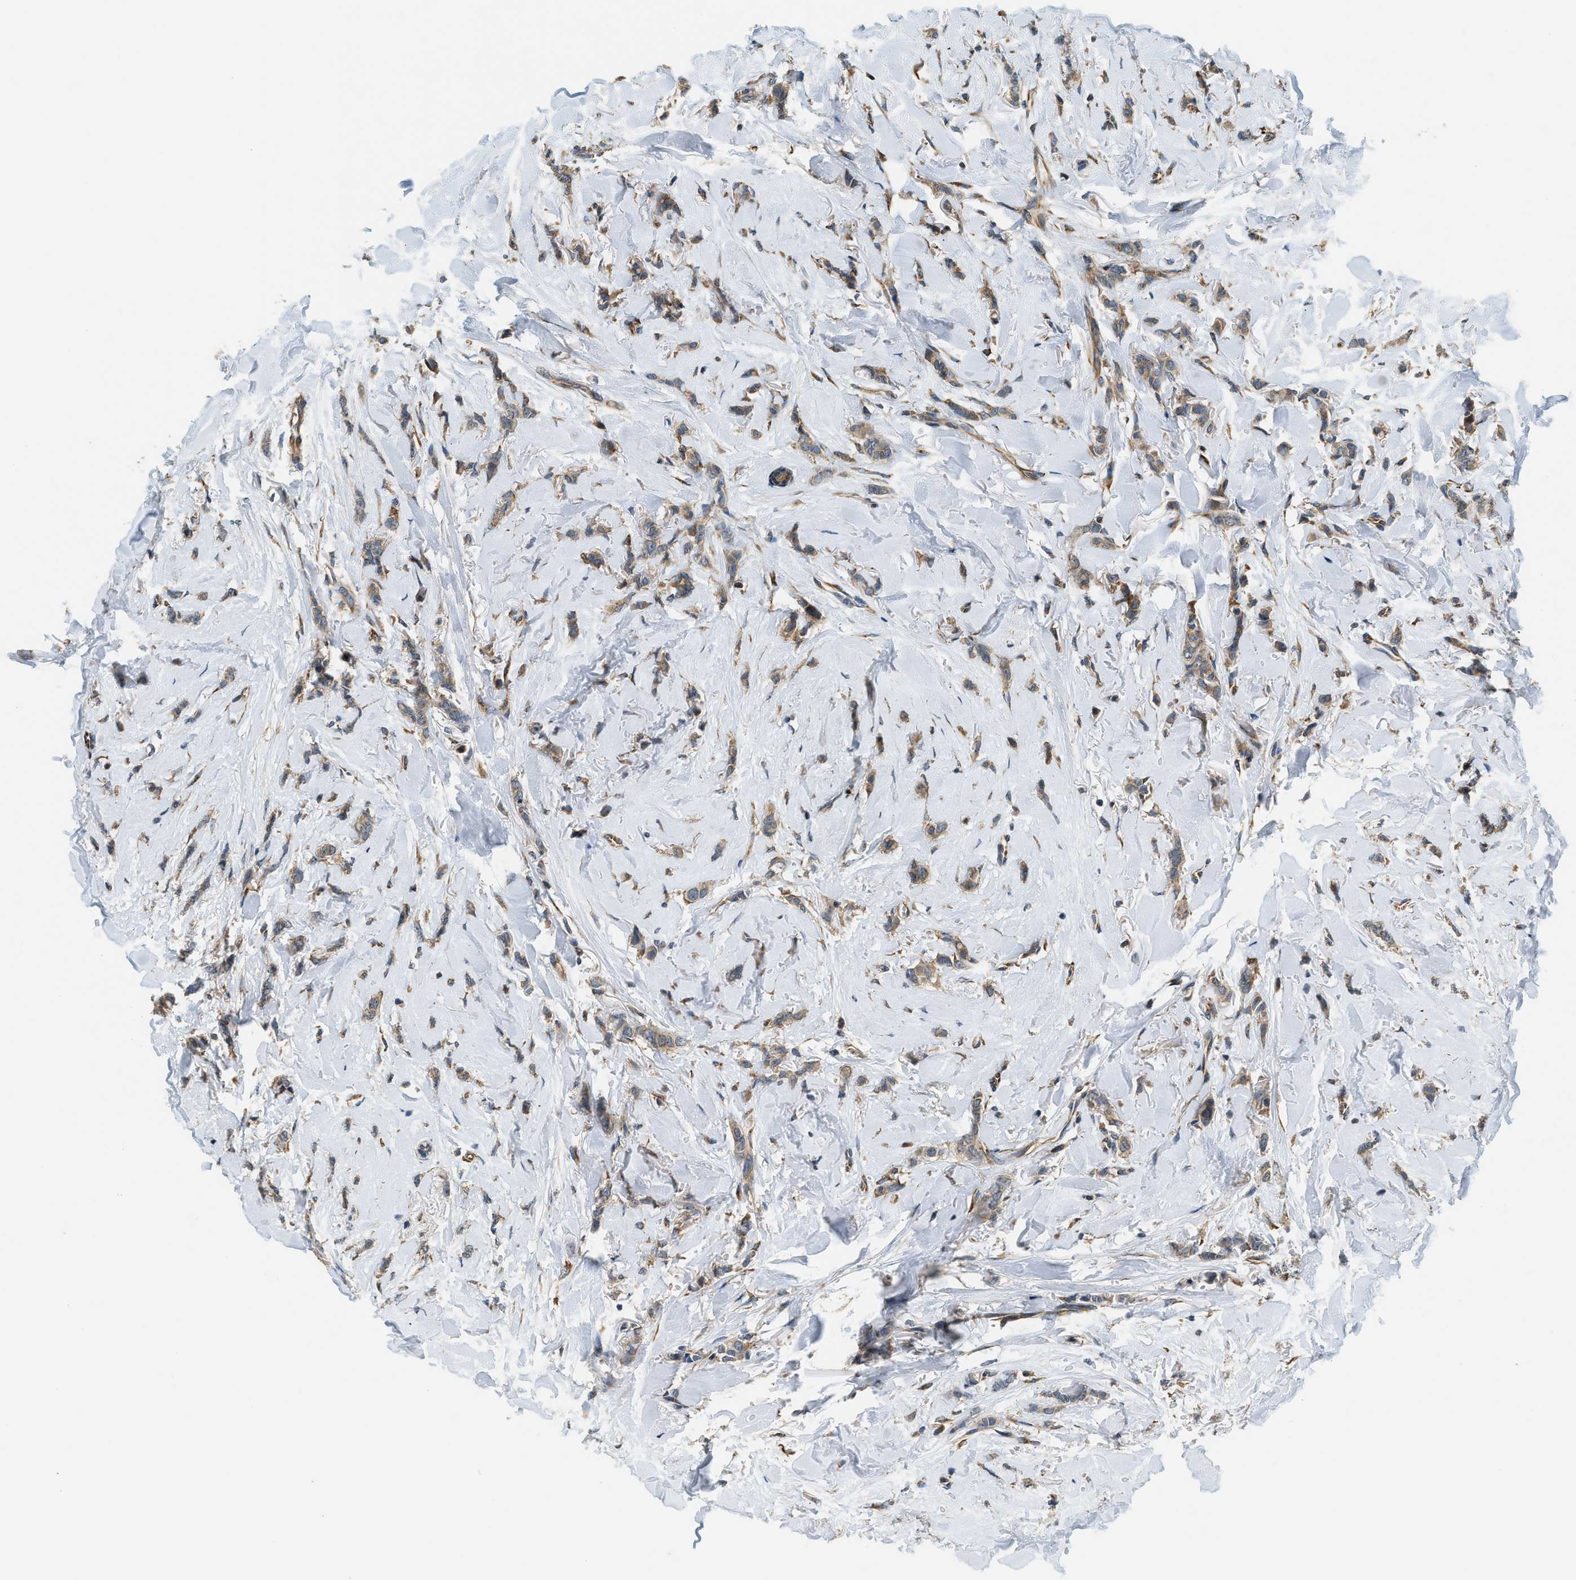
{"staining": {"intensity": "moderate", "quantity": ">75%", "location": "cytoplasmic/membranous"}, "tissue": "breast cancer", "cell_type": "Tumor cells", "image_type": "cancer", "snomed": [{"axis": "morphology", "description": "Lobular carcinoma"}, {"axis": "topography", "description": "Skin"}, {"axis": "topography", "description": "Breast"}], "caption": "An image of breast cancer (lobular carcinoma) stained for a protein reveals moderate cytoplasmic/membranous brown staining in tumor cells. (brown staining indicates protein expression, while blue staining denotes nuclei).", "gene": "ALOX12", "patient": {"sex": "female", "age": 46}}